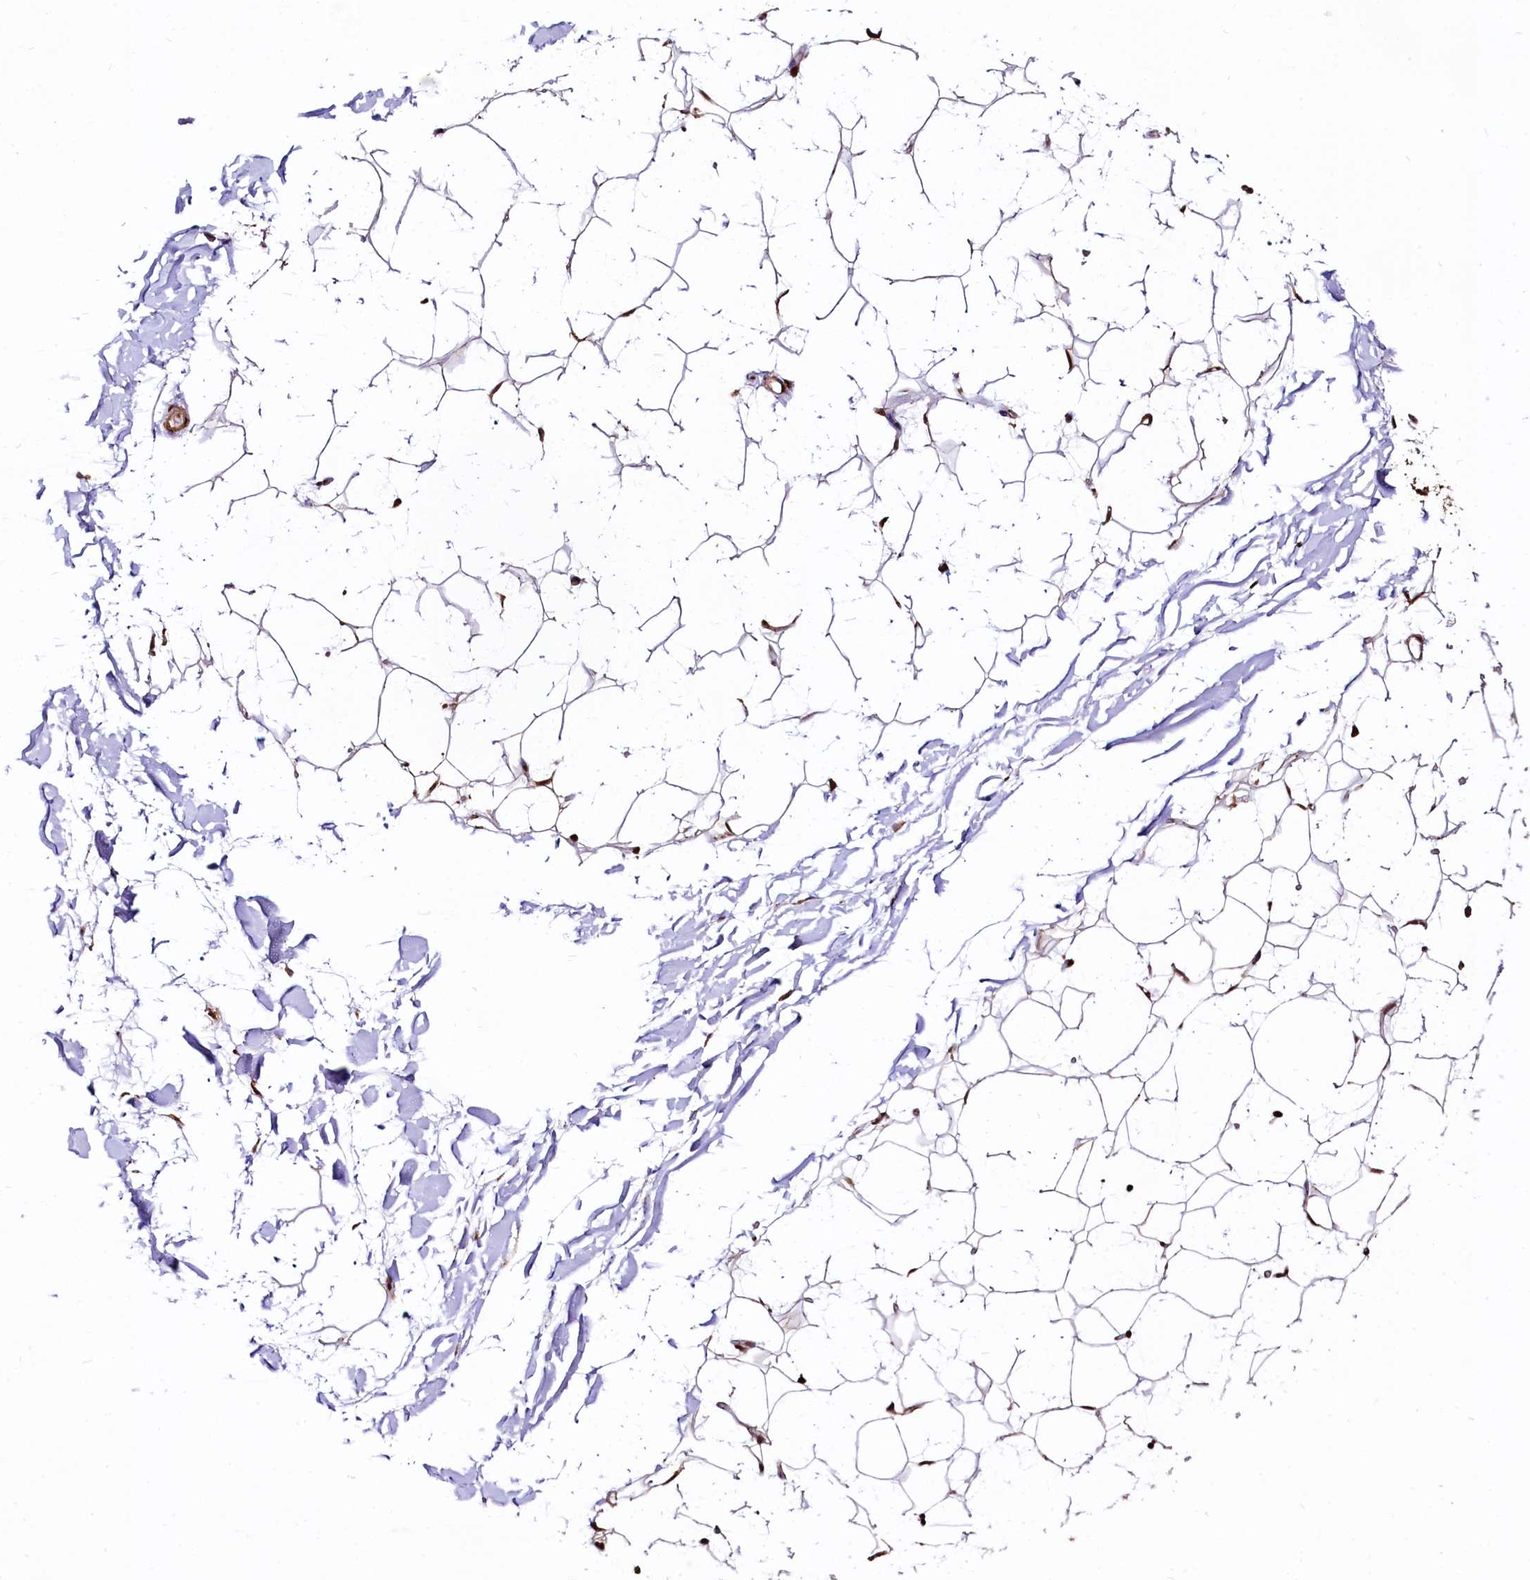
{"staining": {"intensity": "strong", "quantity": ">75%", "location": "nuclear"}, "tissue": "adipose tissue", "cell_type": "Adipocytes", "image_type": "normal", "snomed": [{"axis": "morphology", "description": "Normal tissue, NOS"}, {"axis": "topography", "description": "Breast"}], "caption": "An image of adipose tissue stained for a protein shows strong nuclear brown staining in adipocytes. (DAB (3,3'-diaminobenzidine) IHC with brightfield microscopy, high magnification).", "gene": "PDS5B", "patient": {"sex": "female", "age": 26}}